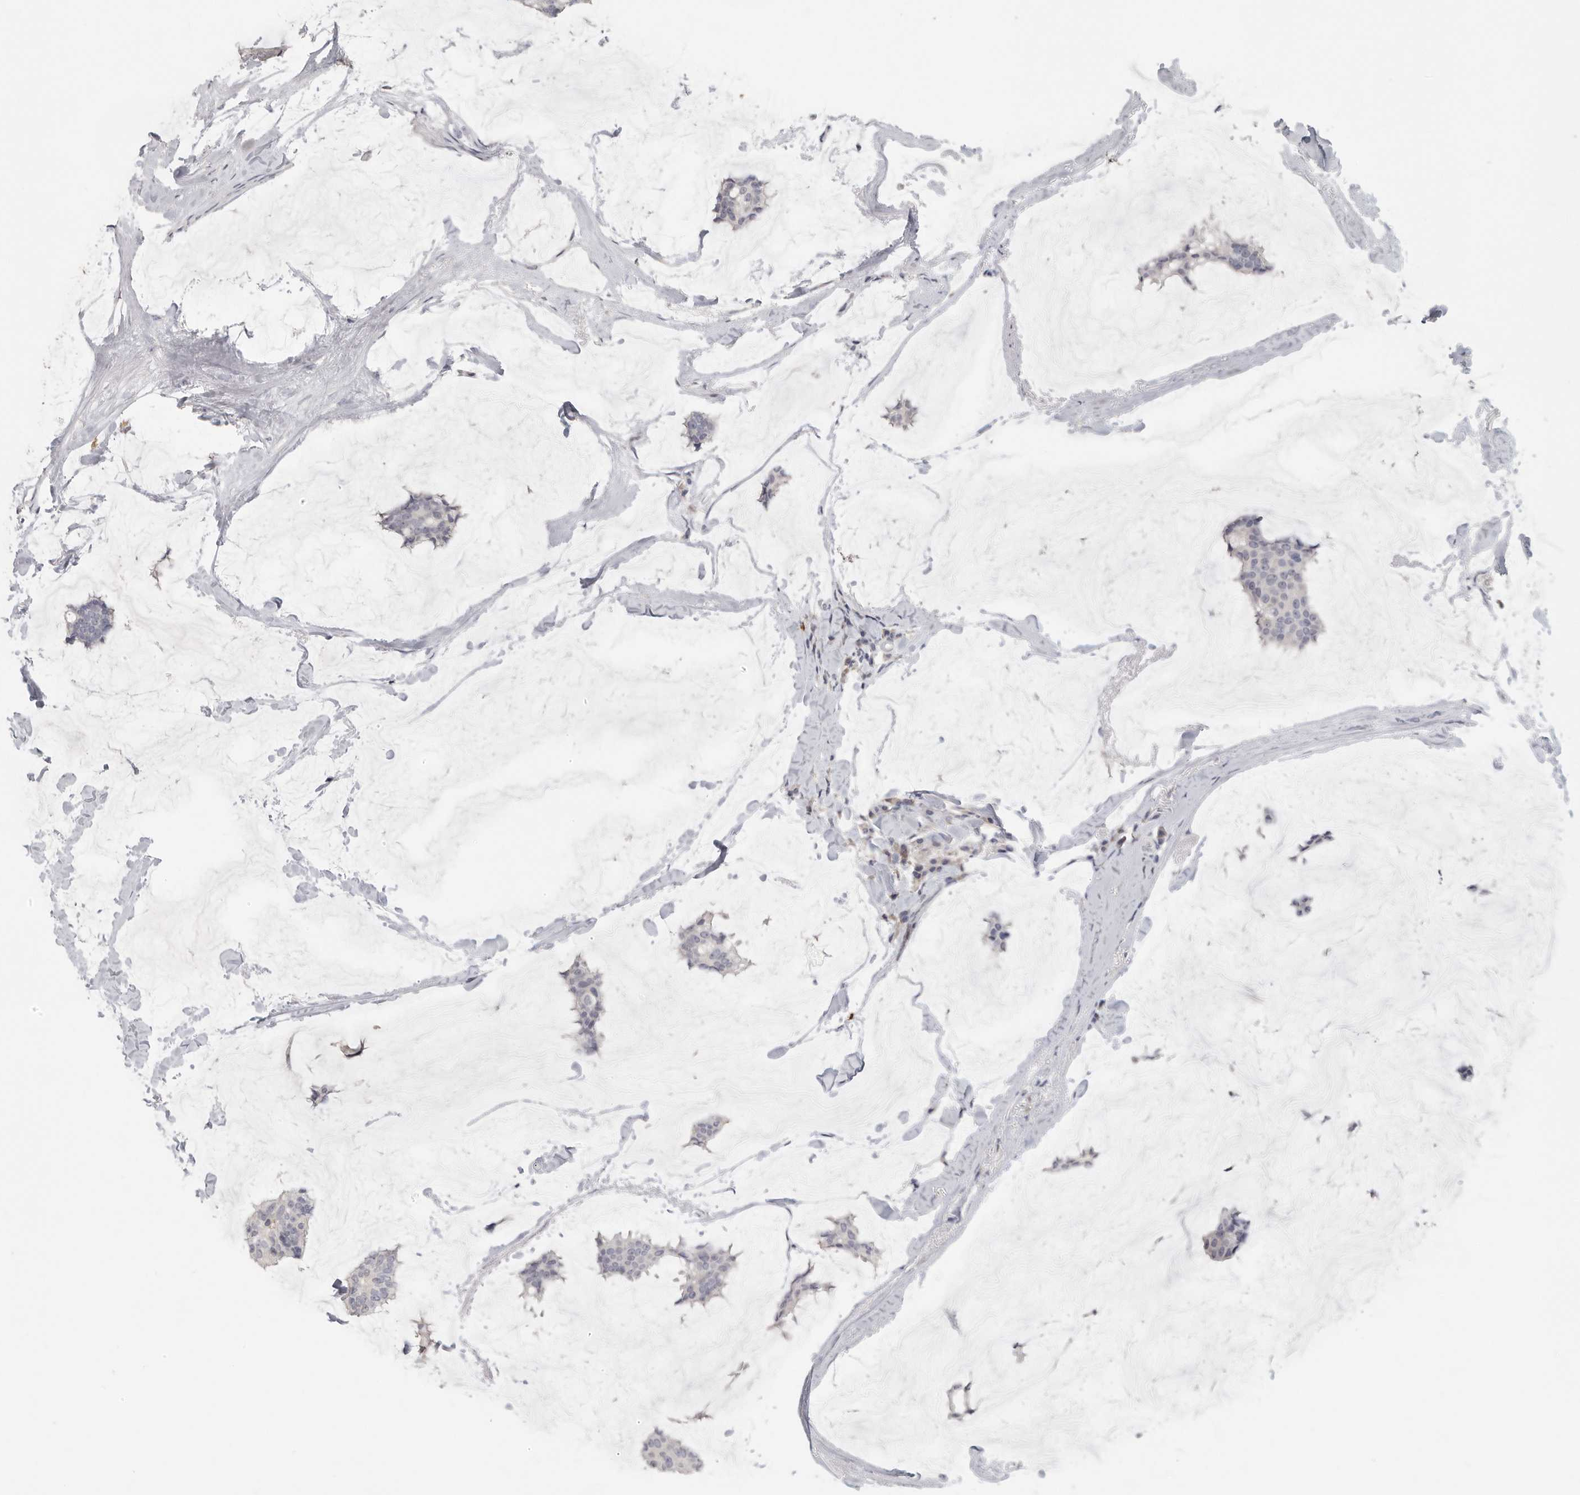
{"staining": {"intensity": "negative", "quantity": "none", "location": "none"}, "tissue": "breast cancer", "cell_type": "Tumor cells", "image_type": "cancer", "snomed": [{"axis": "morphology", "description": "Duct carcinoma"}, {"axis": "topography", "description": "Breast"}], "caption": "DAB immunohistochemical staining of breast cancer (infiltrating ductal carcinoma) demonstrates no significant expression in tumor cells.", "gene": "DNAJC11", "patient": {"sex": "female", "age": 93}}